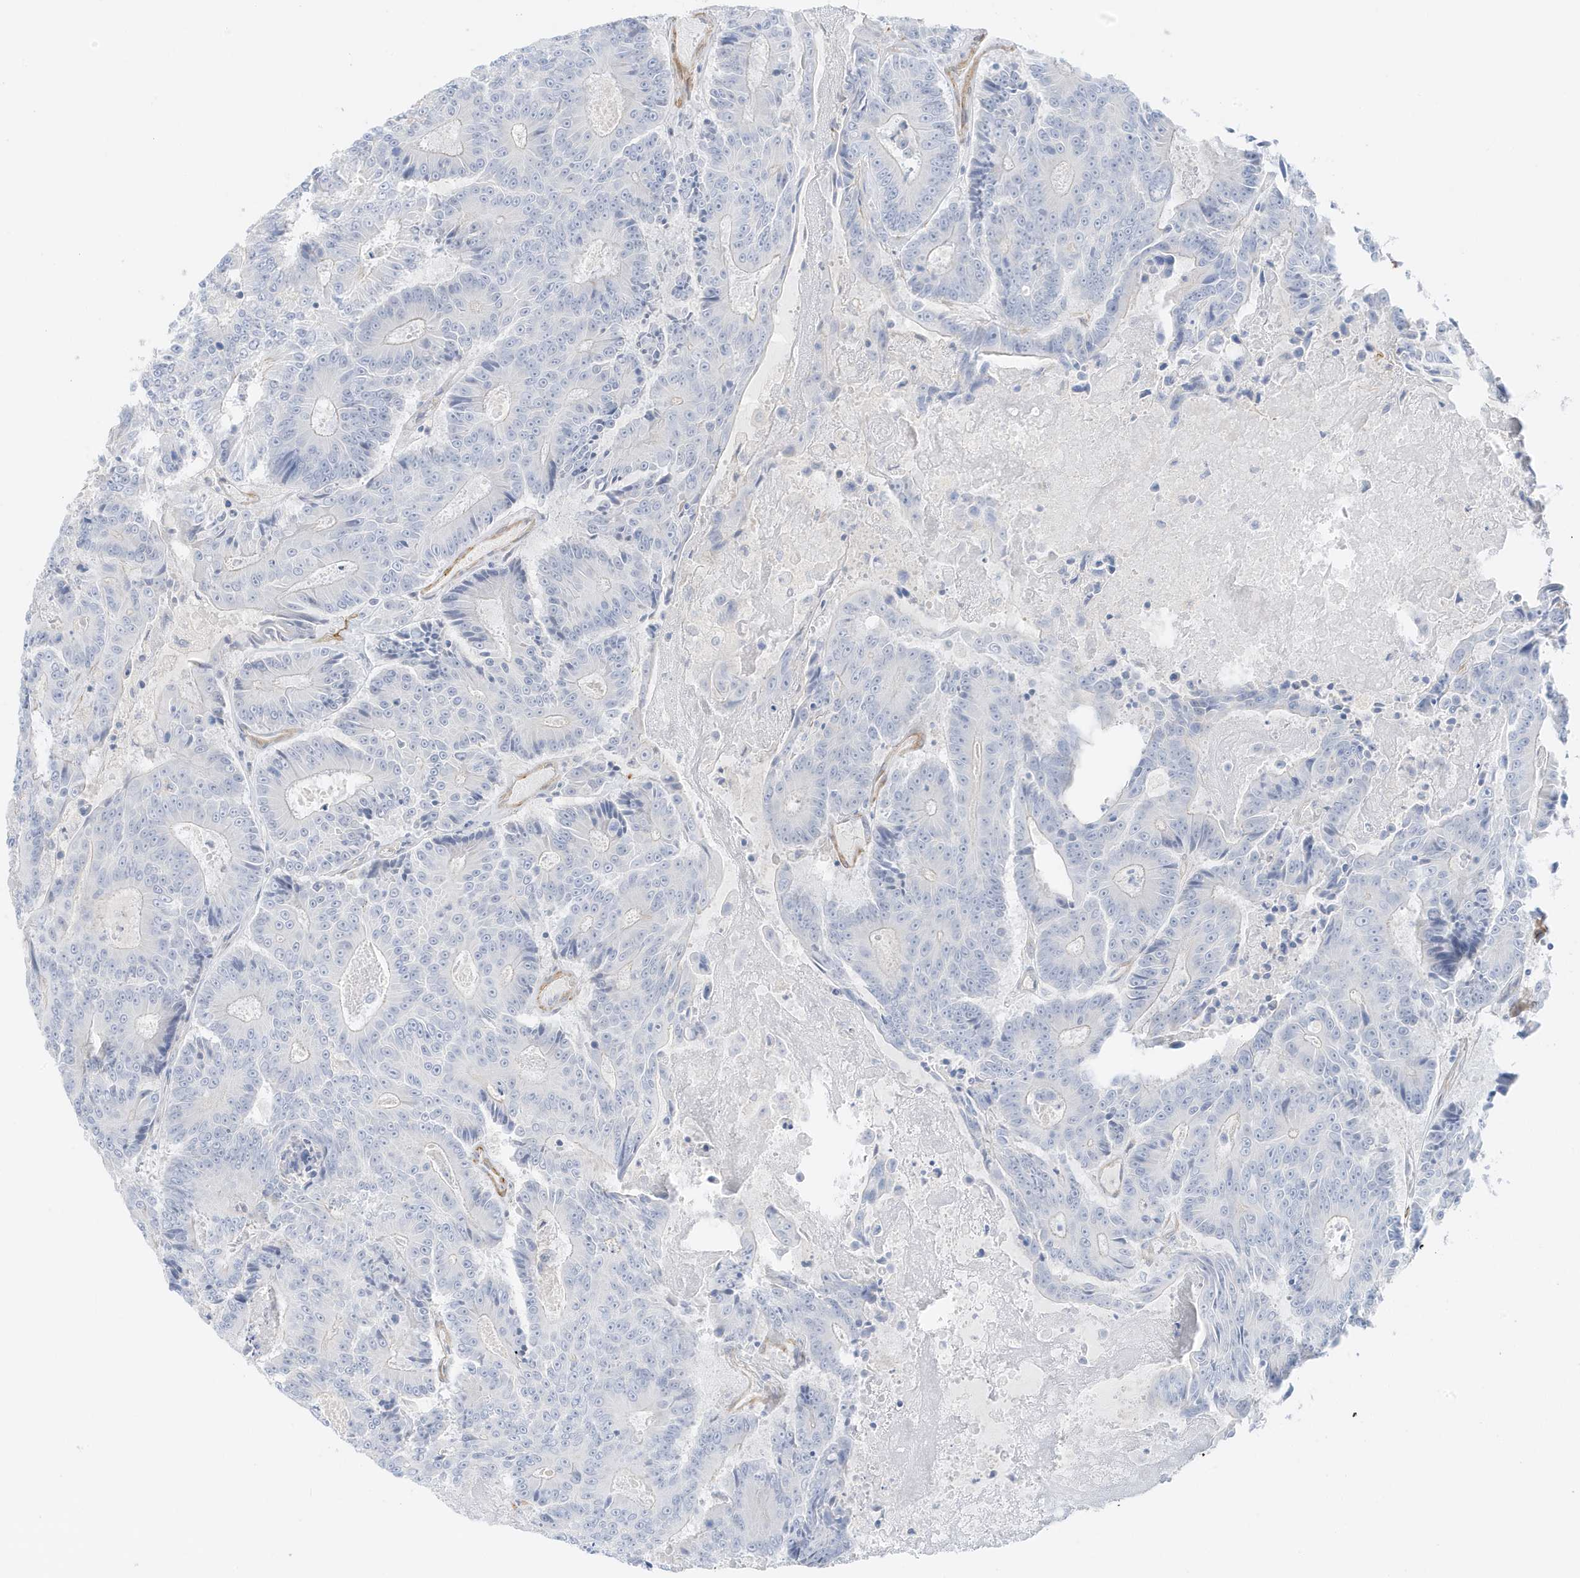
{"staining": {"intensity": "negative", "quantity": "none", "location": "none"}, "tissue": "colorectal cancer", "cell_type": "Tumor cells", "image_type": "cancer", "snomed": [{"axis": "morphology", "description": "Adenocarcinoma, NOS"}, {"axis": "topography", "description": "Colon"}], "caption": "An image of human colorectal adenocarcinoma is negative for staining in tumor cells.", "gene": "SLC22A13", "patient": {"sex": "male", "age": 83}}